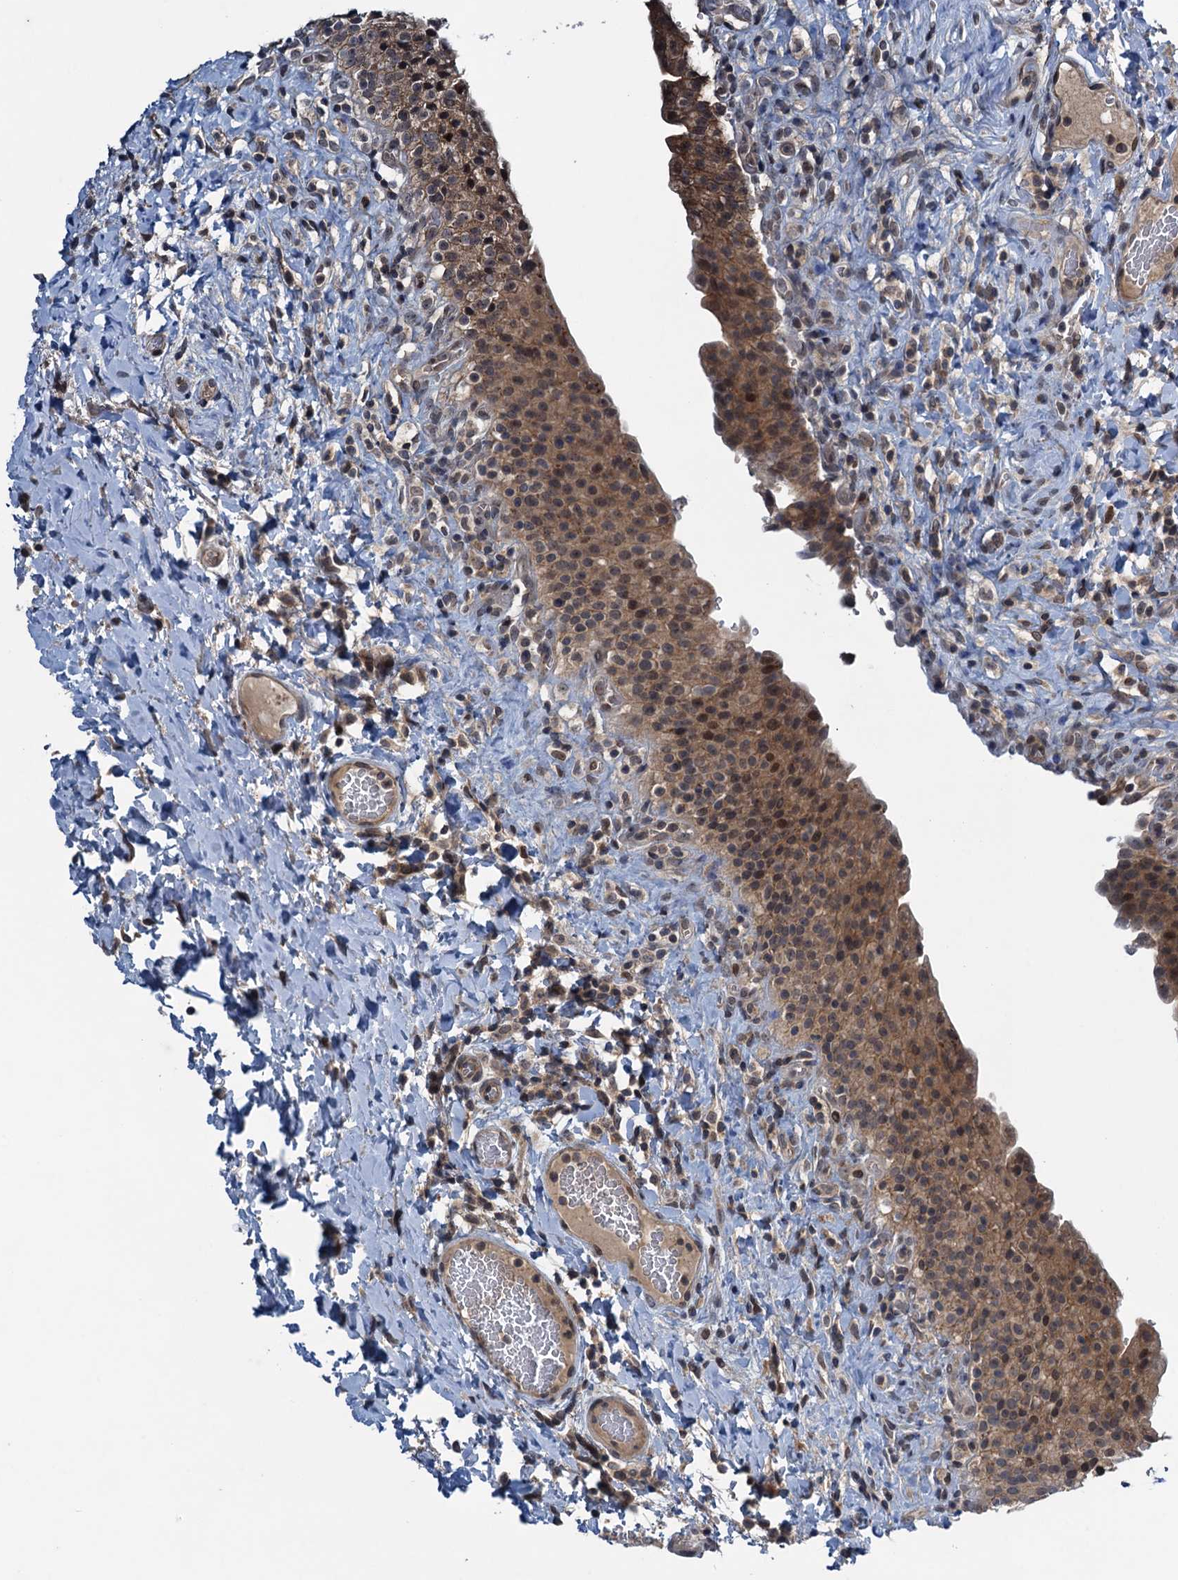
{"staining": {"intensity": "moderate", "quantity": "25%-75%", "location": "cytoplasmic/membranous,nuclear"}, "tissue": "urinary bladder", "cell_type": "Urothelial cells", "image_type": "normal", "snomed": [{"axis": "morphology", "description": "Normal tissue, NOS"}, {"axis": "morphology", "description": "Inflammation, NOS"}, {"axis": "topography", "description": "Urinary bladder"}], "caption": "Urinary bladder stained for a protein (brown) demonstrates moderate cytoplasmic/membranous,nuclear positive staining in about 25%-75% of urothelial cells.", "gene": "RNF165", "patient": {"sex": "male", "age": 64}}